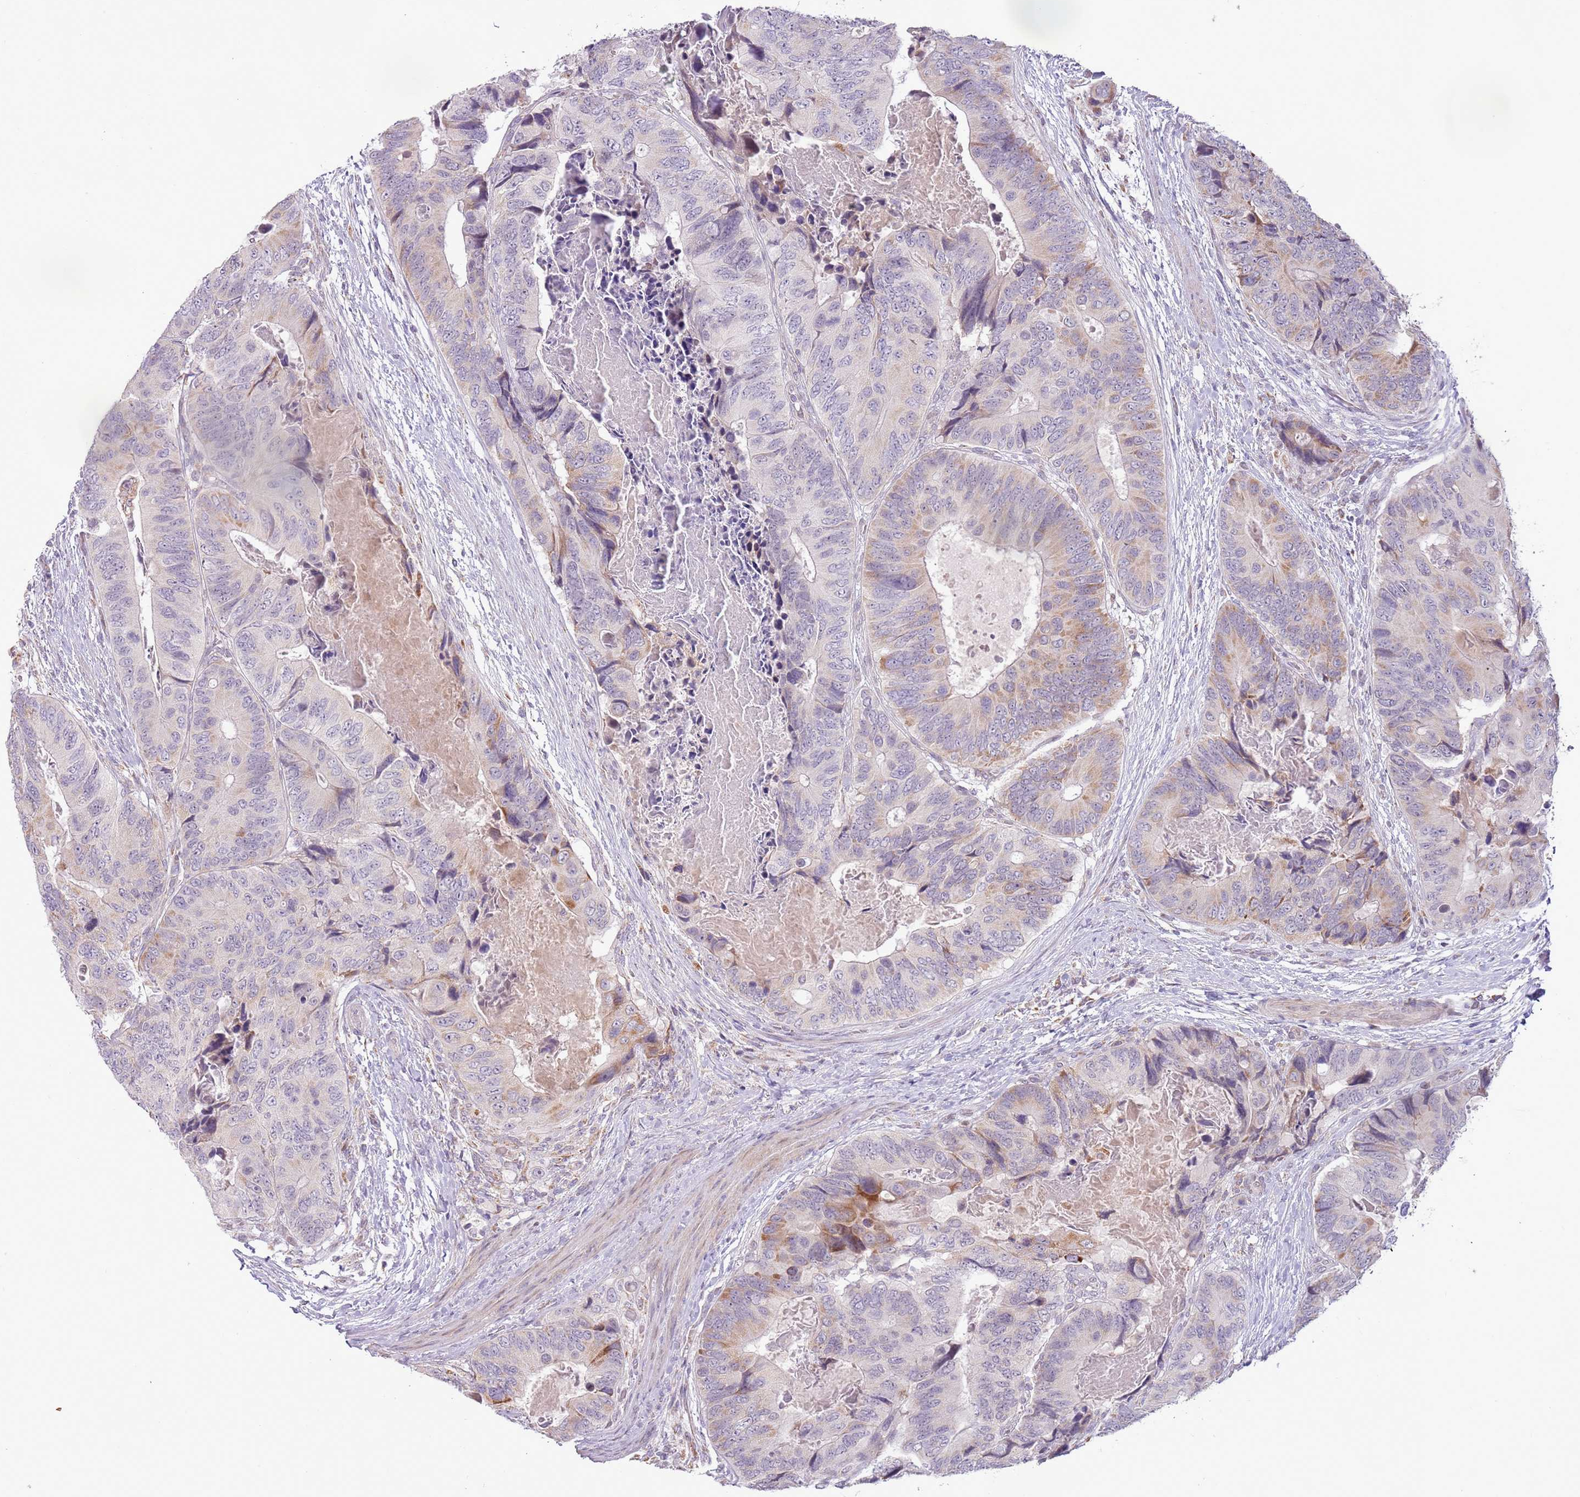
{"staining": {"intensity": "moderate", "quantity": "<25%", "location": "cytoplasmic/membranous"}, "tissue": "colorectal cancer", "cell_type": "Tumor cells", "image_type": "cancer", "snomed": [{"axis": "morphology", "description": "Adenocarcinoma, NOS"}, {"axis": "topography", "description": "Colon"}], "caption": "High-magnification brightfield microscopy of colorectal cancer stained with DAB (brown) and counterstained with hematoxylin (blue). tumor cells exhibit moderate cytoplasmic/membranous staining is appreciated in about<25% of cells.", "gene": "MLLT11", "patient": {"sex": "male", "age": 84}}